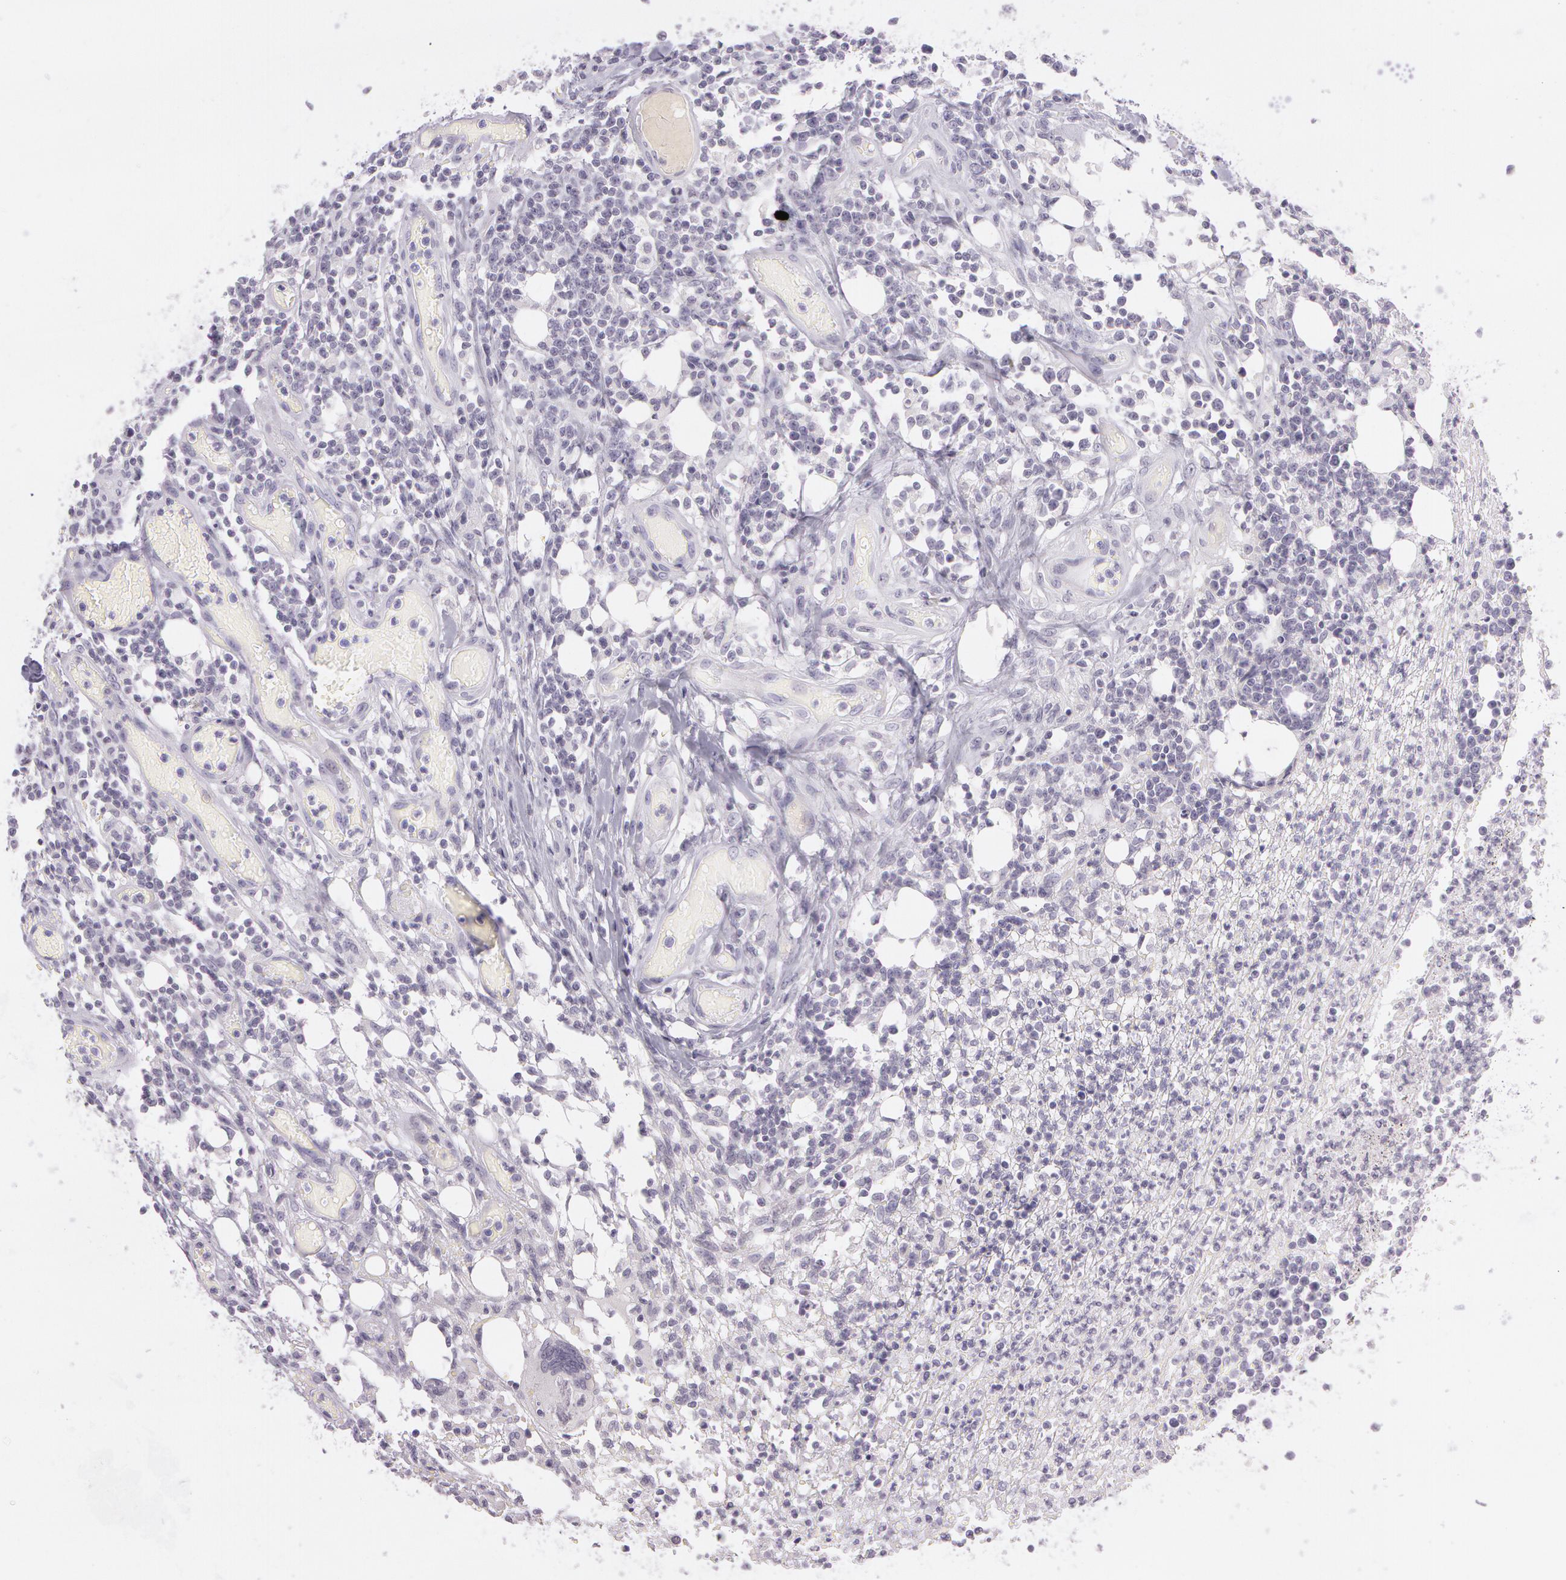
{"staining": {"intensity": "negative", "quantity": "none", "location": "none"}, "tissue": "lymphoma", "cell_type": "Tumor cells", "image_type": "cancer", "snomed": [{"axis": "morphology", "description": "Malignant lymphoma, non-Hodgkin's type, High grade"}, {"axis": "topography", "description": "Colon"}], "caption": "Tumor cells are negative for brown protein staining in lymphoma.", "gene": "OTC", "patient": {"sex": "male", "age": 82}}